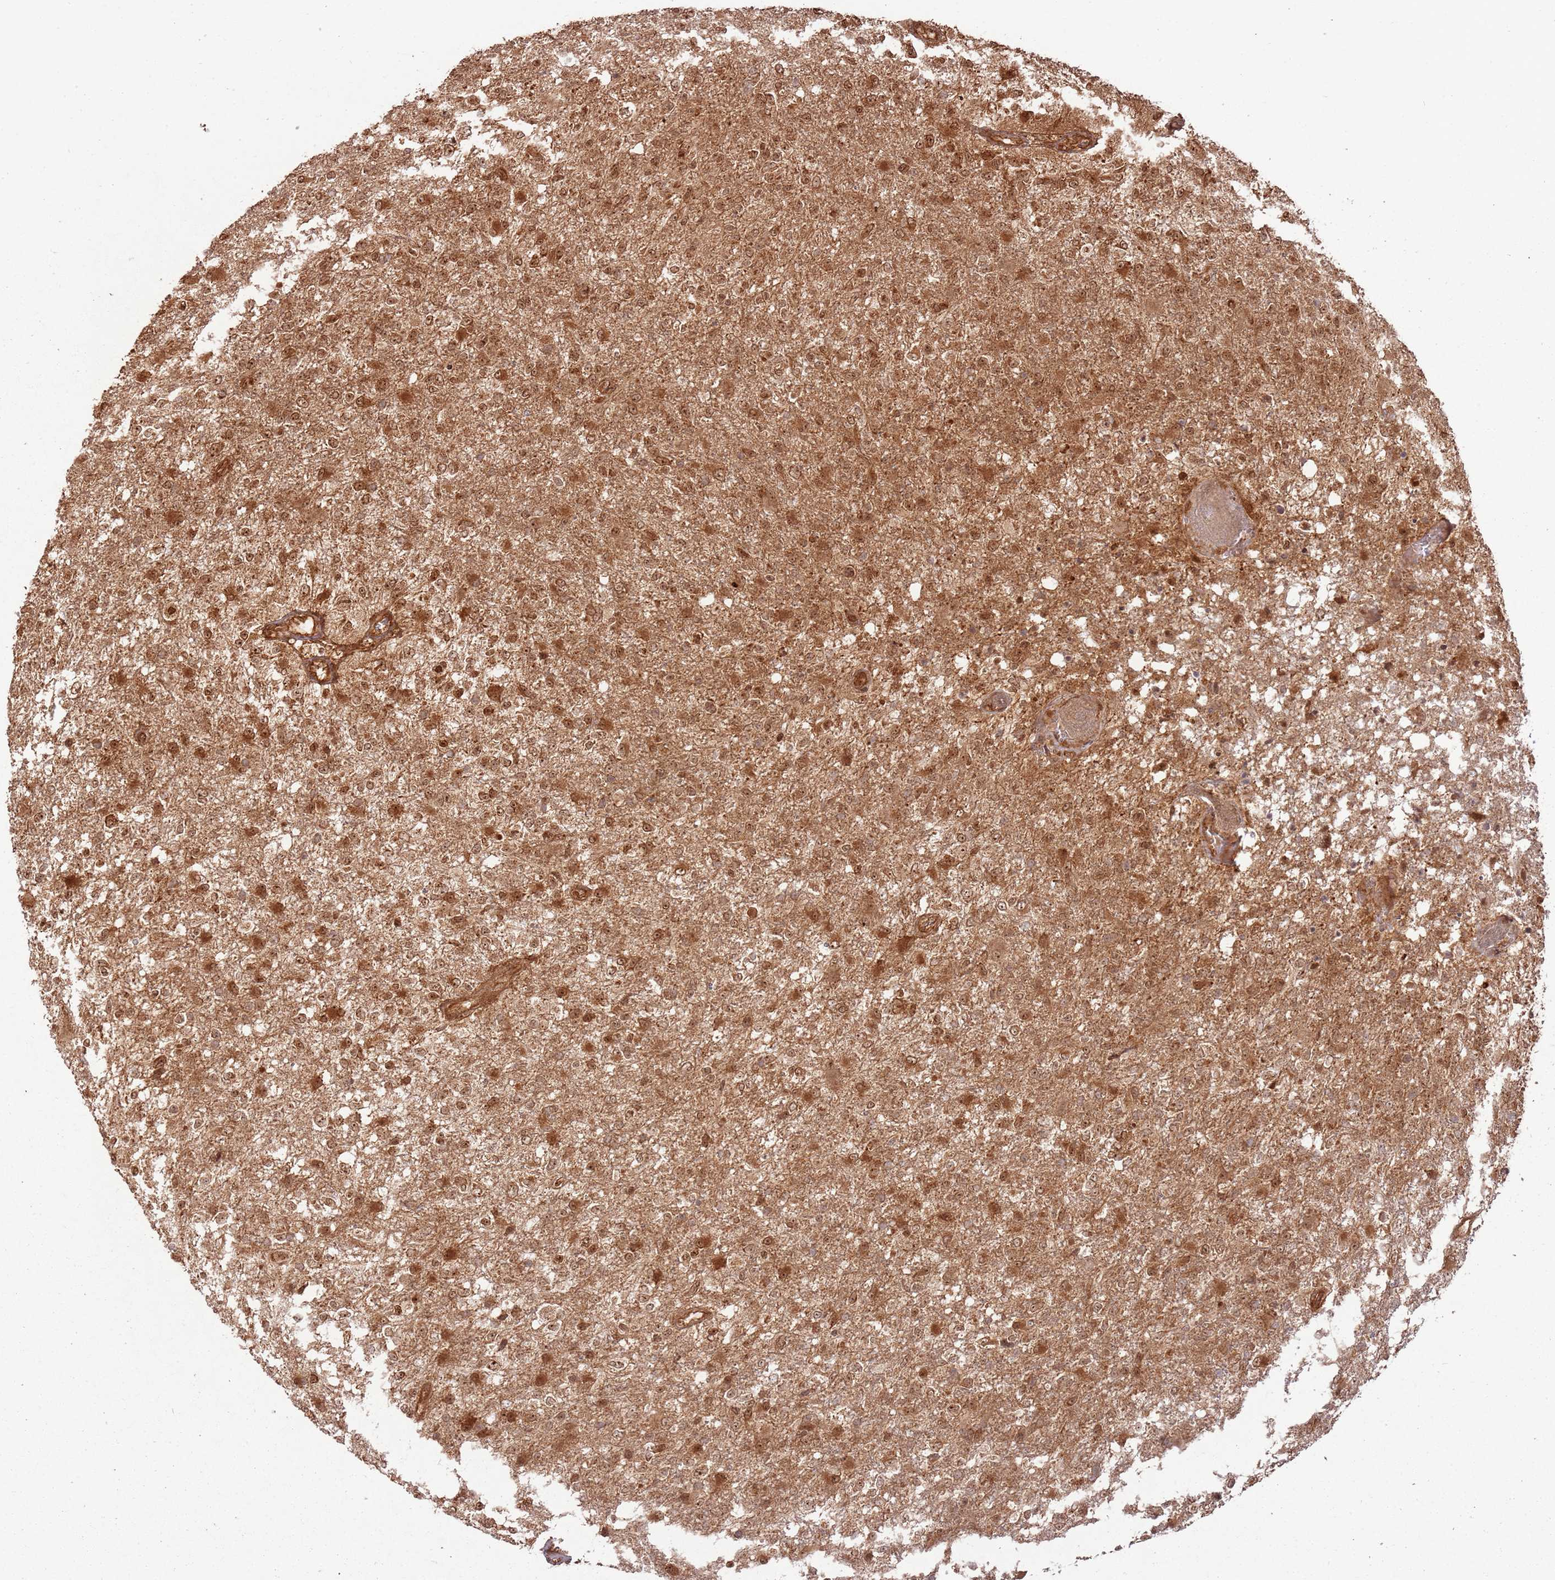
{"staining": {"intensity": "strong", "quantity": ">75%", "location": "cytoplasmic/membranous,nuclear"}, "tissue": "glioma", "cell_type": "Tumor cells", "image_type": "cancer", "snomed": [{"axis": "morphology", "description": "Glioma, malignant, High grade"}, {"axis": "topography", "description": "Brain"}], "caption": "Immunohistochemistry (IHC) of glioma exhibits high levels of strong cytoplasmic/membranous and nuclear positivity in about >75% of tumor cells.", "gene": "TBC1D13", "patient": {"sex": "female", "age": 74}}